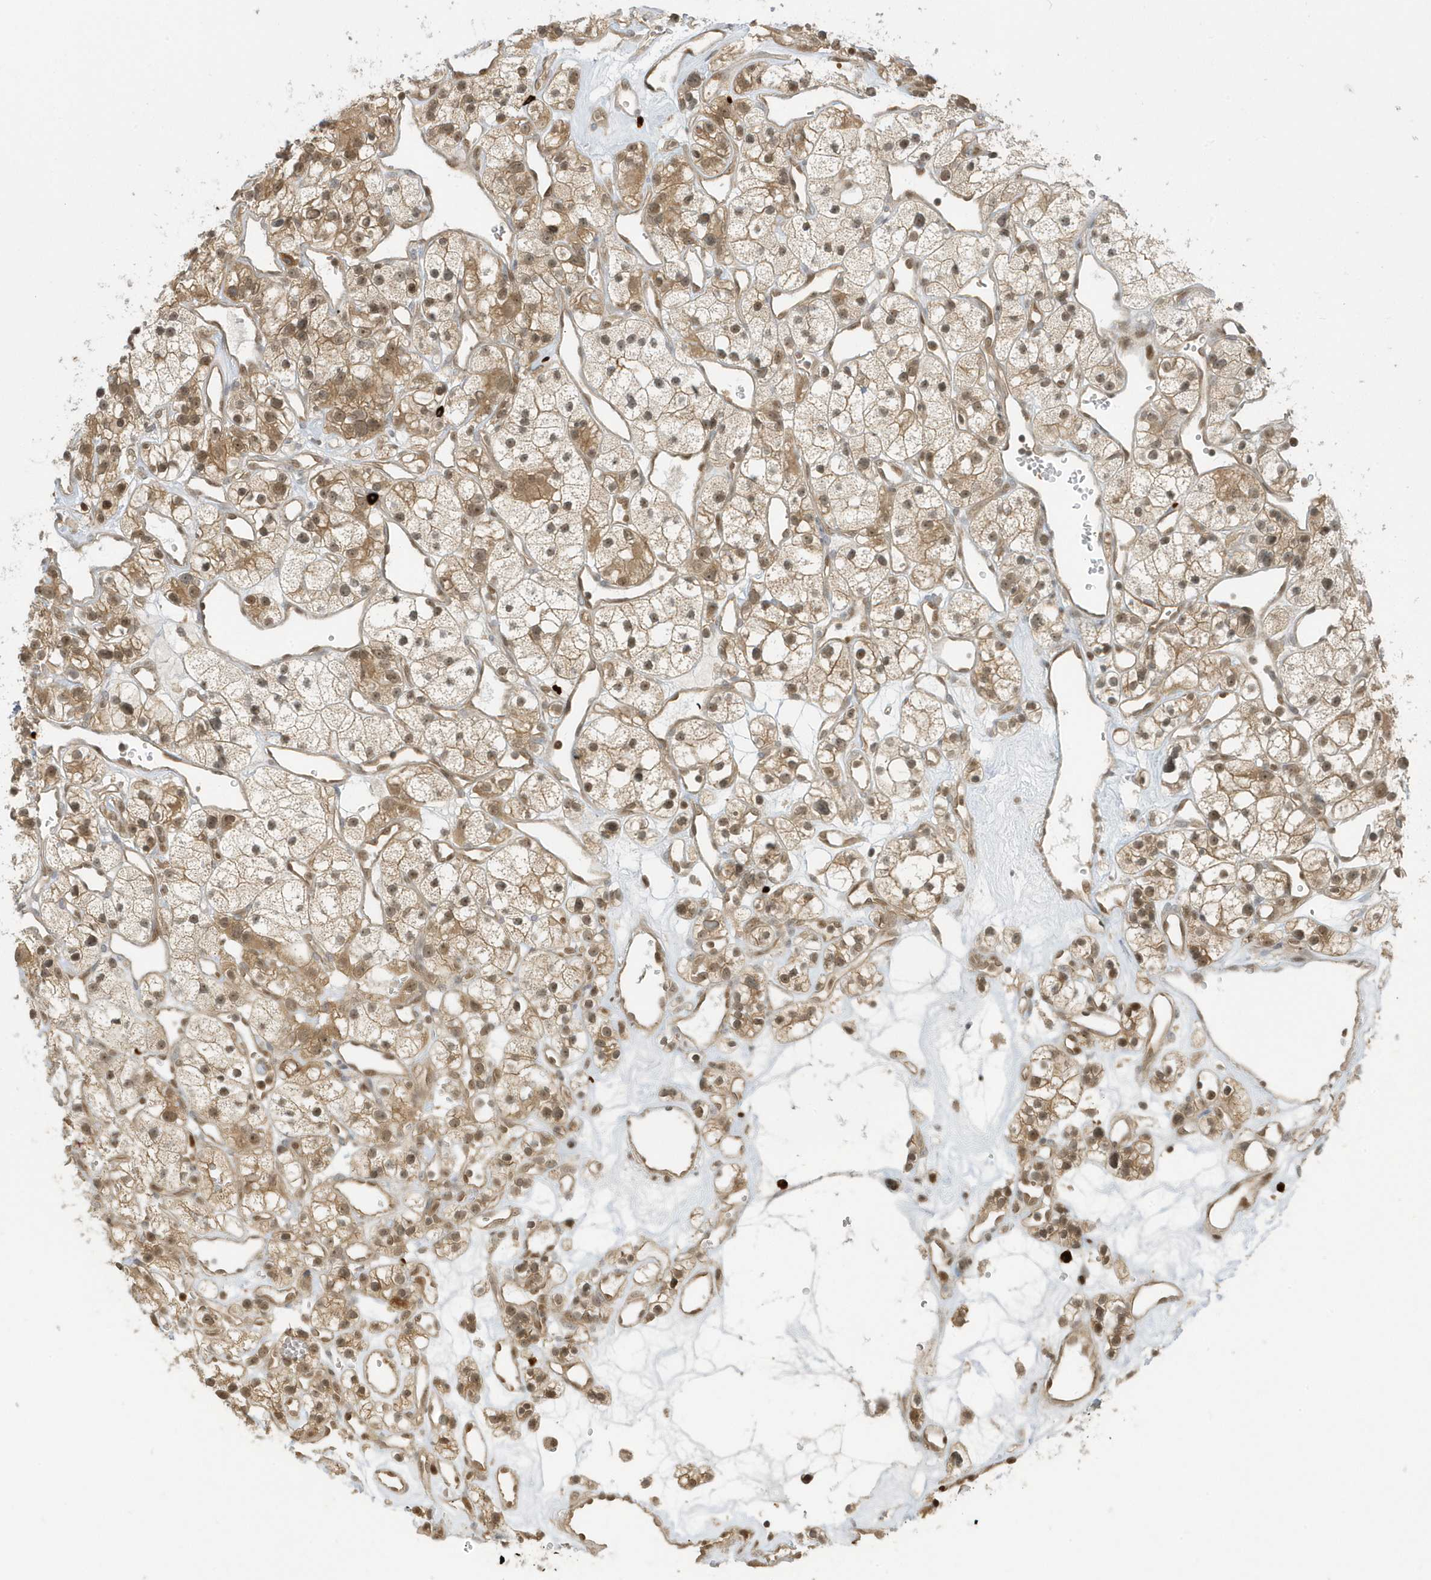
{"staining": {"intensity": "moderate", "quantity": ">75%", "location": "cytoplasmic/membranous,nuclear"}, "tissue": "renal cancer", "cell_type": "Tumor cells", "image_type": "cancer", "snomed": [{"axis": "morphology", "description": "Adenocarcinoma, NOS"}, {"axis": "topography", "description": "Kidney"}], "caption": "Moderate cytoplasmic/membranous and nuclear protein expression is identified in approximately >75% of tumor cells in adenocarcinoma (renal). Using DAB (brown) and hematoxylin (blue) stains, captured at high magnification using brightfield microscopy.", "gene": "PPP1R7", "patient": {"sex": "female", "age": 57}}